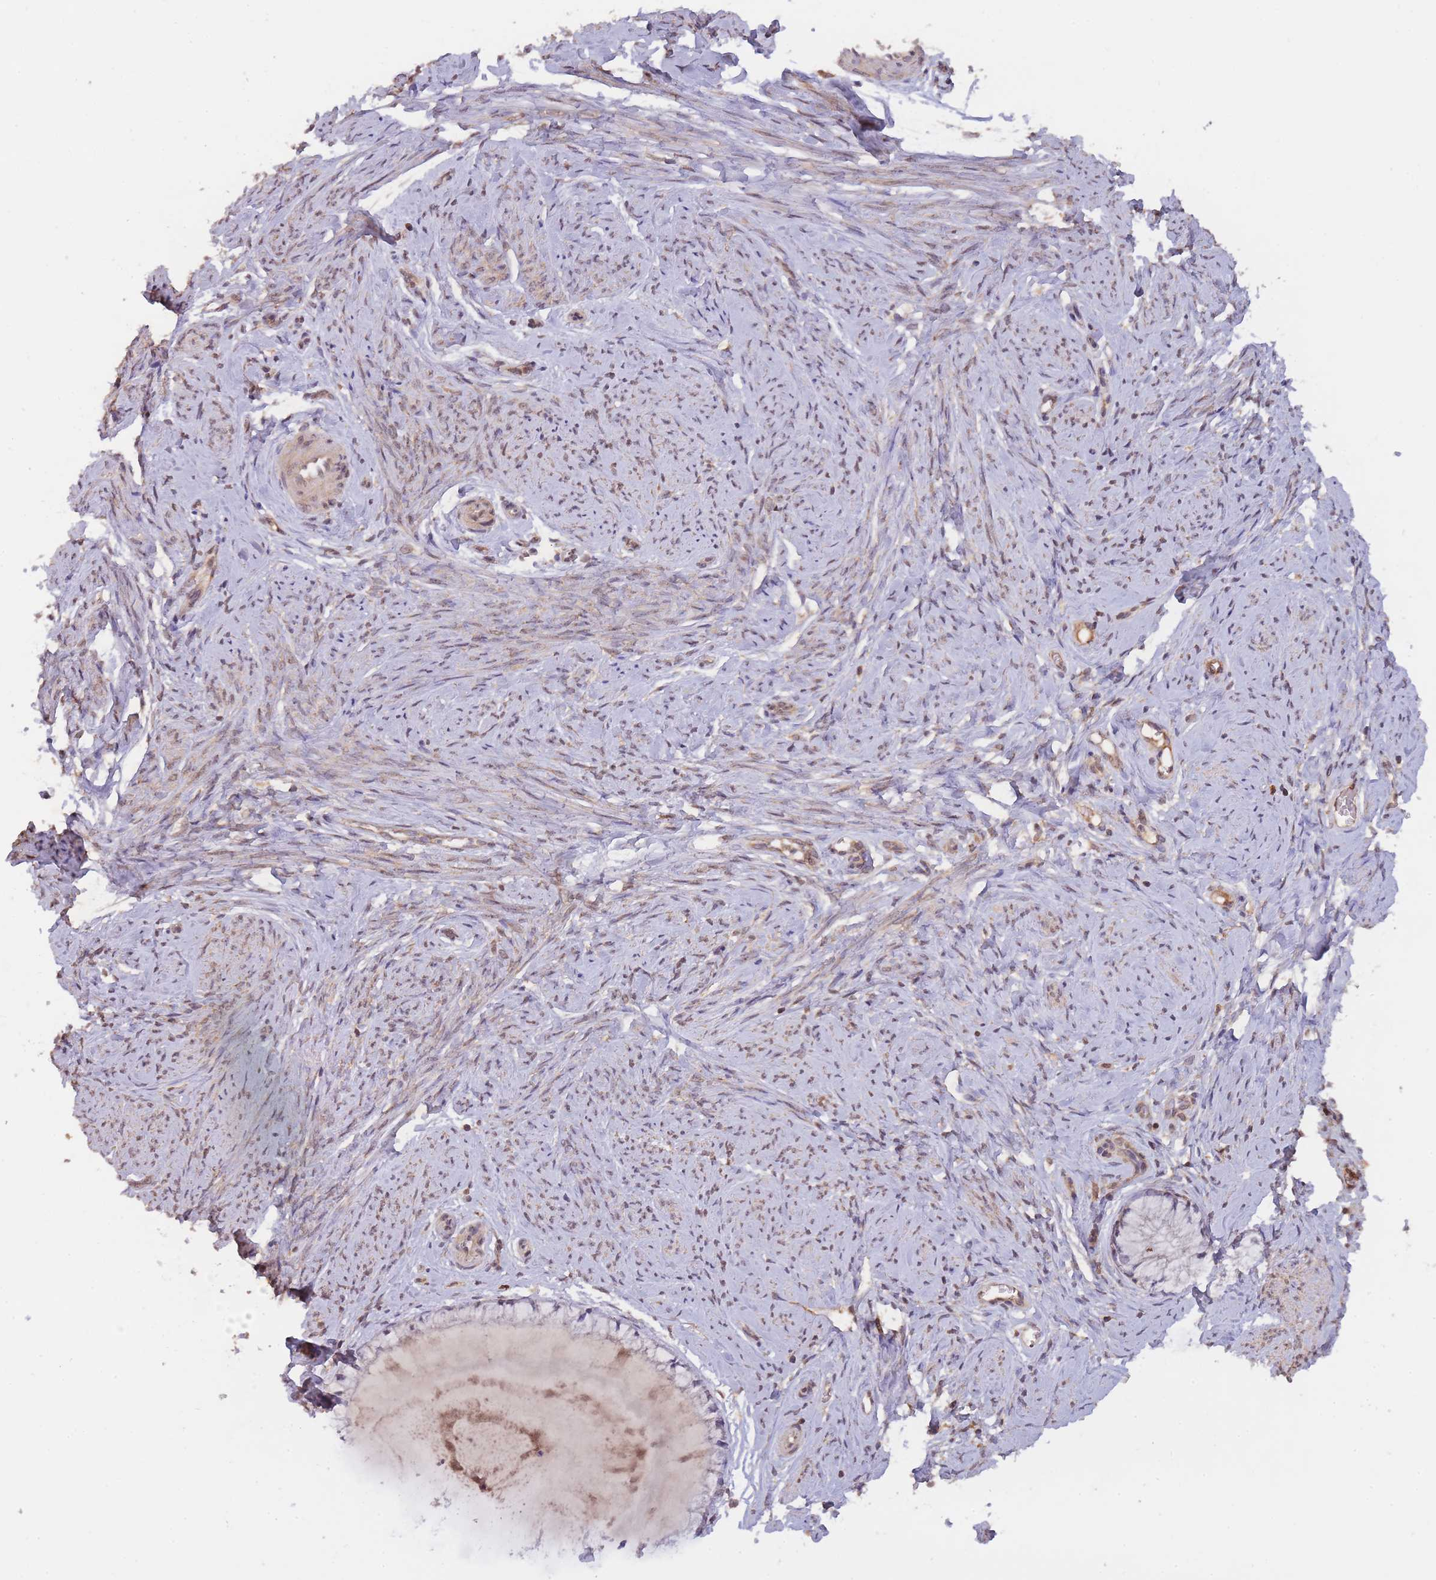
{"staining": {"intensity": "moderate", "quantity": "<25%", "location": "cytoplasmic/membranous"}, "tissue": "cervix", "cell_type": "Glandular cells", "image_type": "normal", "snomed": [{"axis": "morphology", "description": "Normal tissue, NOS"}, {"axis": "topography", "description": "Cervix"}], "caption": "Glandular cells show low levels of moderate cytoplasmic/membranous expression in about <25% of cells in normal human cervix.", "gene": "PIP4P1", "patient": {"sex": "female", "age": 42}}